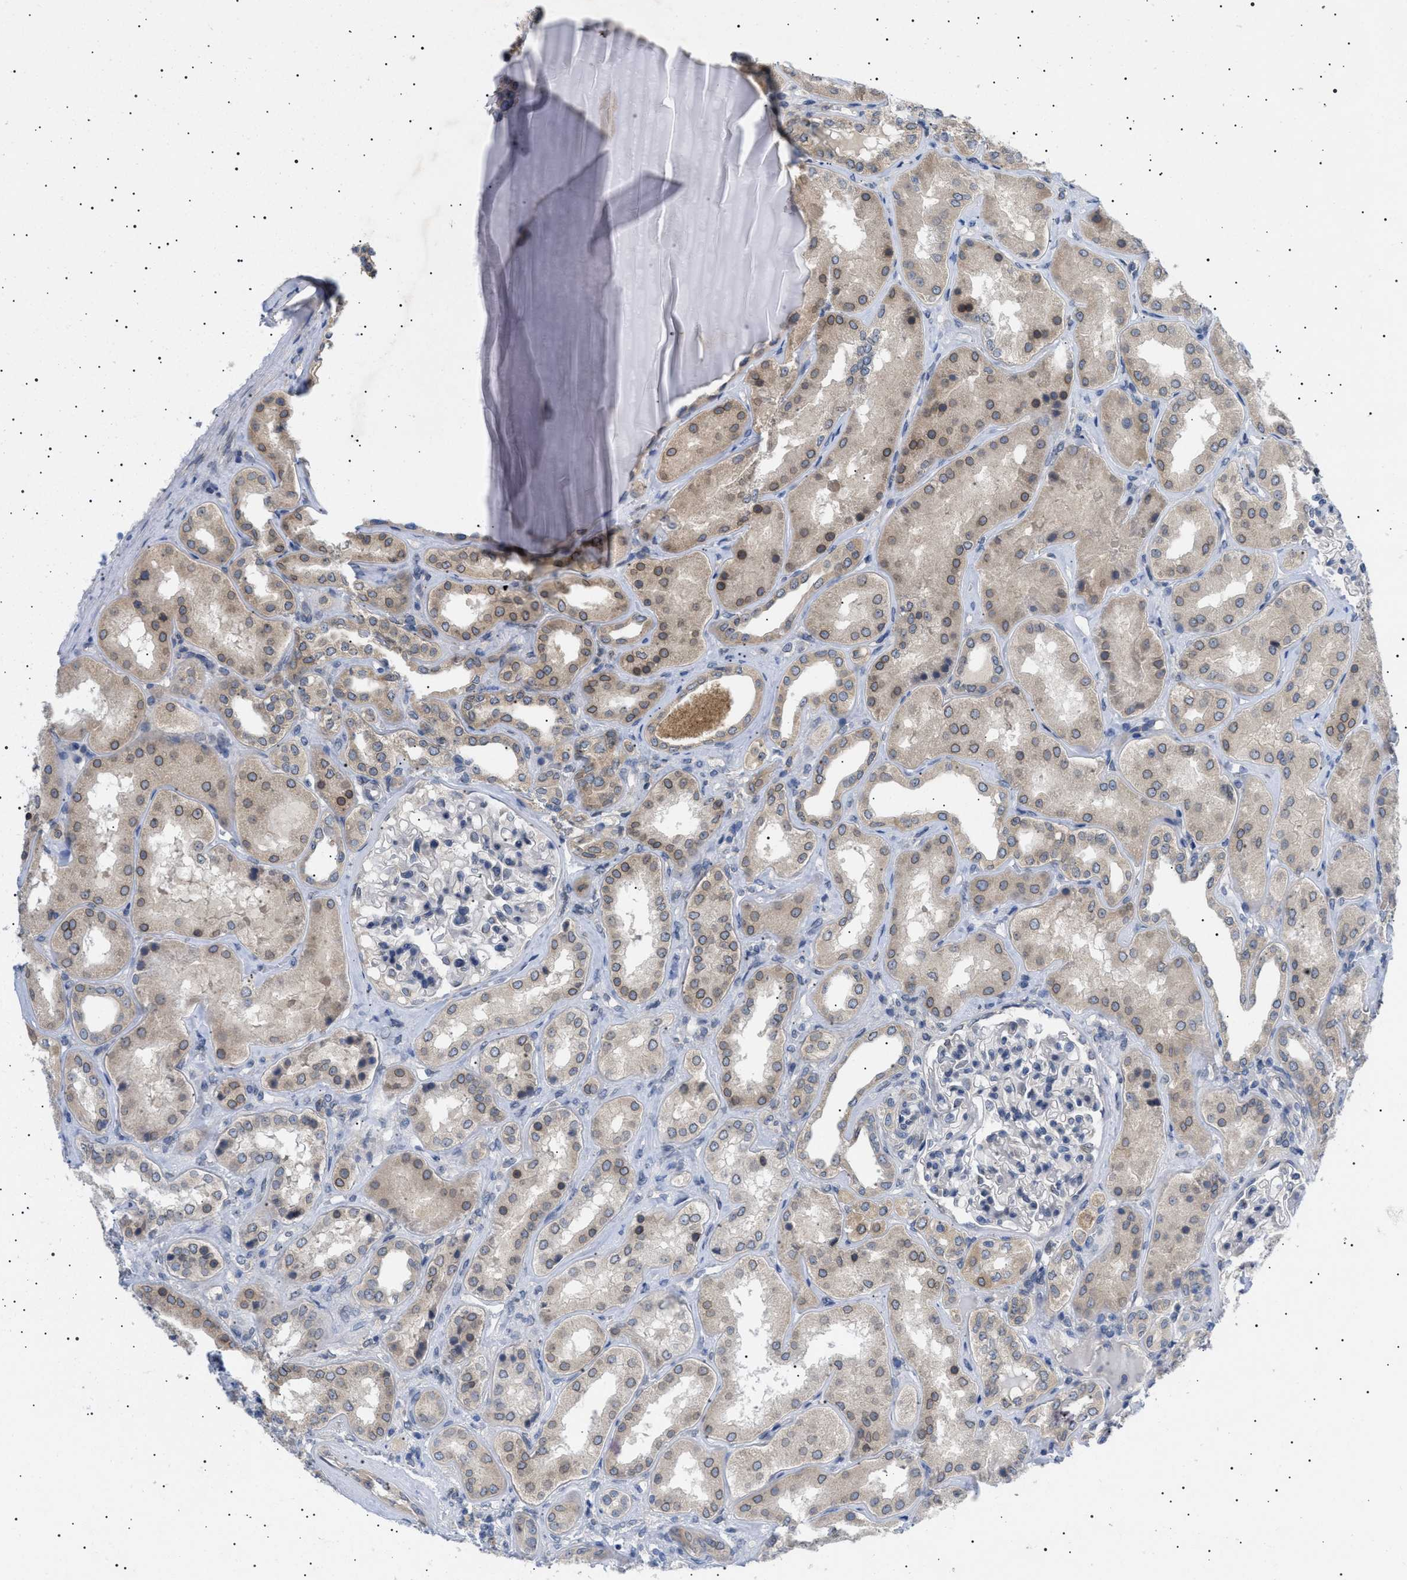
{"staining": {"intensity": "negative", "quantity": "none", "location": "none"}, "tissue": "kidney", "cell_type": "Cells in glomeruli", "image_type": "normal", "snomed": [{"axis": "morphology", "description": "Normal tissue, NOS"}, {"axis": "topography", "description": "Kidney"}], "caption": "IHC image of unremarkable kidney: kidney stained with DAB exhibits no significant protein staining in cells in glomeruli.", "gene": "NUP93", "patient": {"sex": "female", "age": 56}}